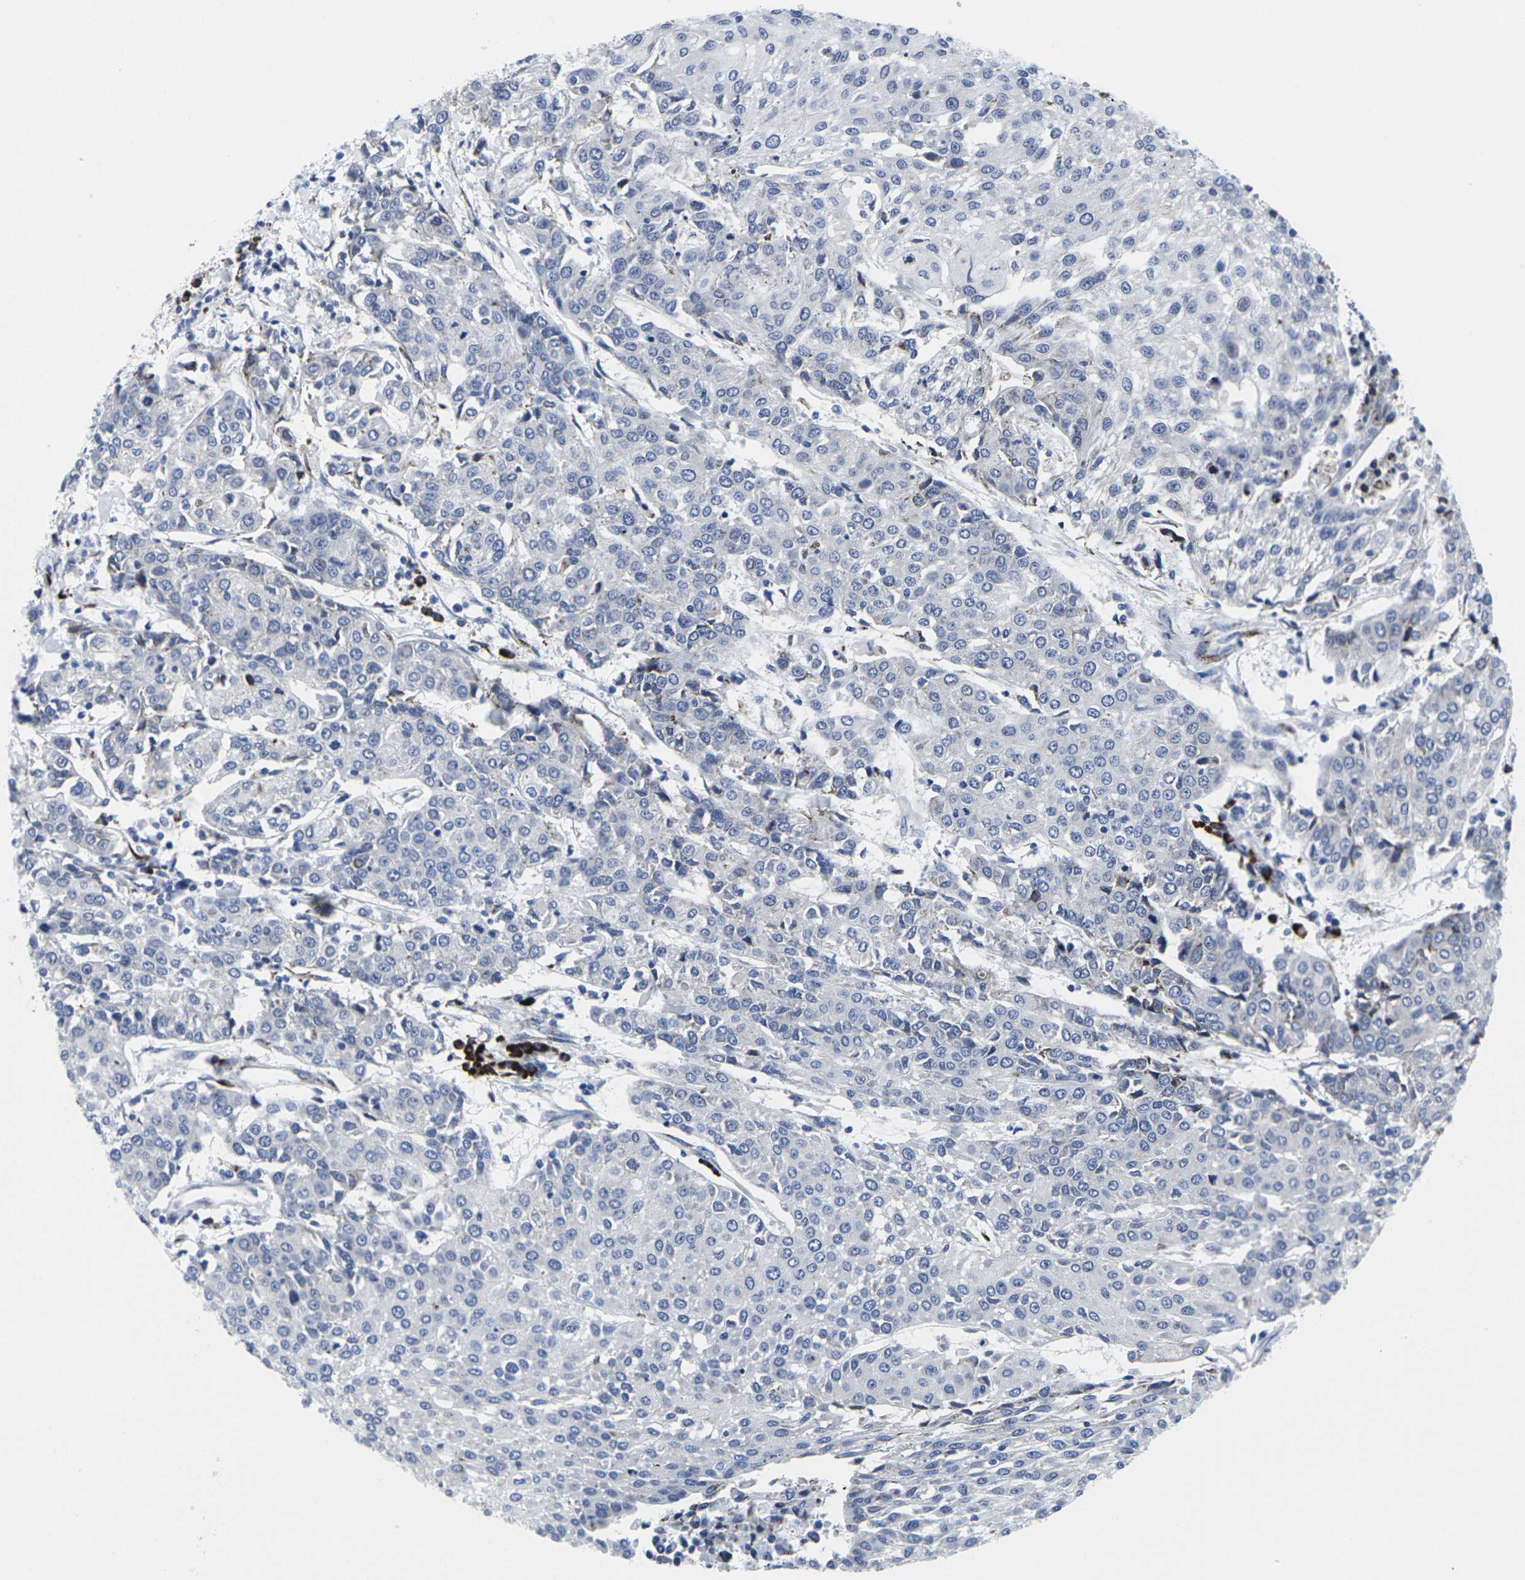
{"staining": {"intensity": "negative", "quantity": "none", "location": "none"}, "tissue": "urothelial cancer", "cell_type": "Tumor cells", "image_type": "cancer", "snomed": [{"axis": "morphology", "description": "Urothelial carcinoma, High grade"}, {"axis": "topography", "description": "Urinary bladder"}], "caption": "DAB (3,3'-diaminobenzidine) immunohistochemical staining of human high-grade urothelial carcinoma shows no significant expression in tumor cells.", "gene": "RPN1", "patient": {"sex": "female", "age": 85}}